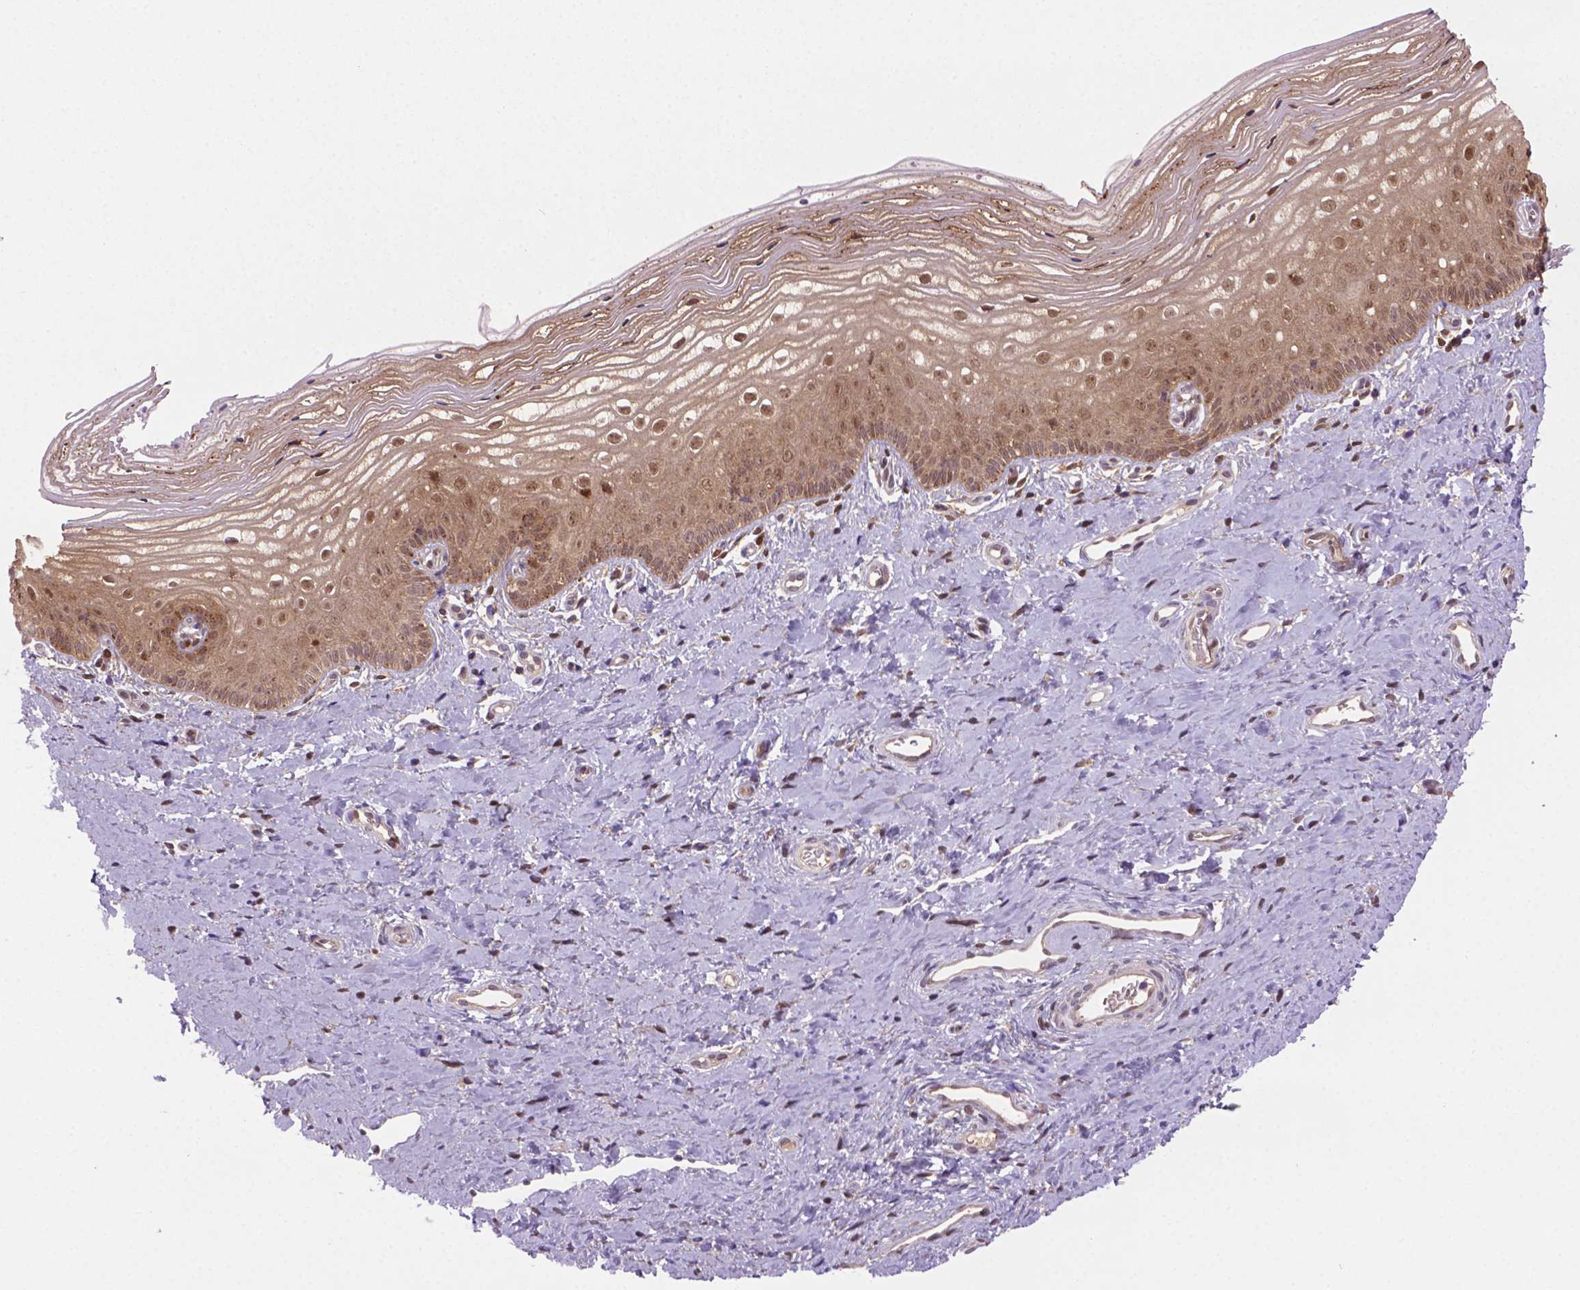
{"staining": {"intensity": "moderate", "quantity": ">75%", "location": "cytoplasmic/membranous,nuclear"}, "tissue": "vagina", "cell_type": "Squamous epithelial cells", "image_type": "normal", "snomed": [{"axis": "morphology", "description": "Normal tissue, NOS"}, {"axis": "topography", "description": "Vagina"}], "caption": "Immunohistochemistry (DAB) staining of unremarkable human vagina exhibits moderate cytoplasmic/membranous,nuclear protein staining in approximately >75% of squamous epithelial cells.", "gene": "PLIN3", "patient": {"sex": "female", "age": 39}}